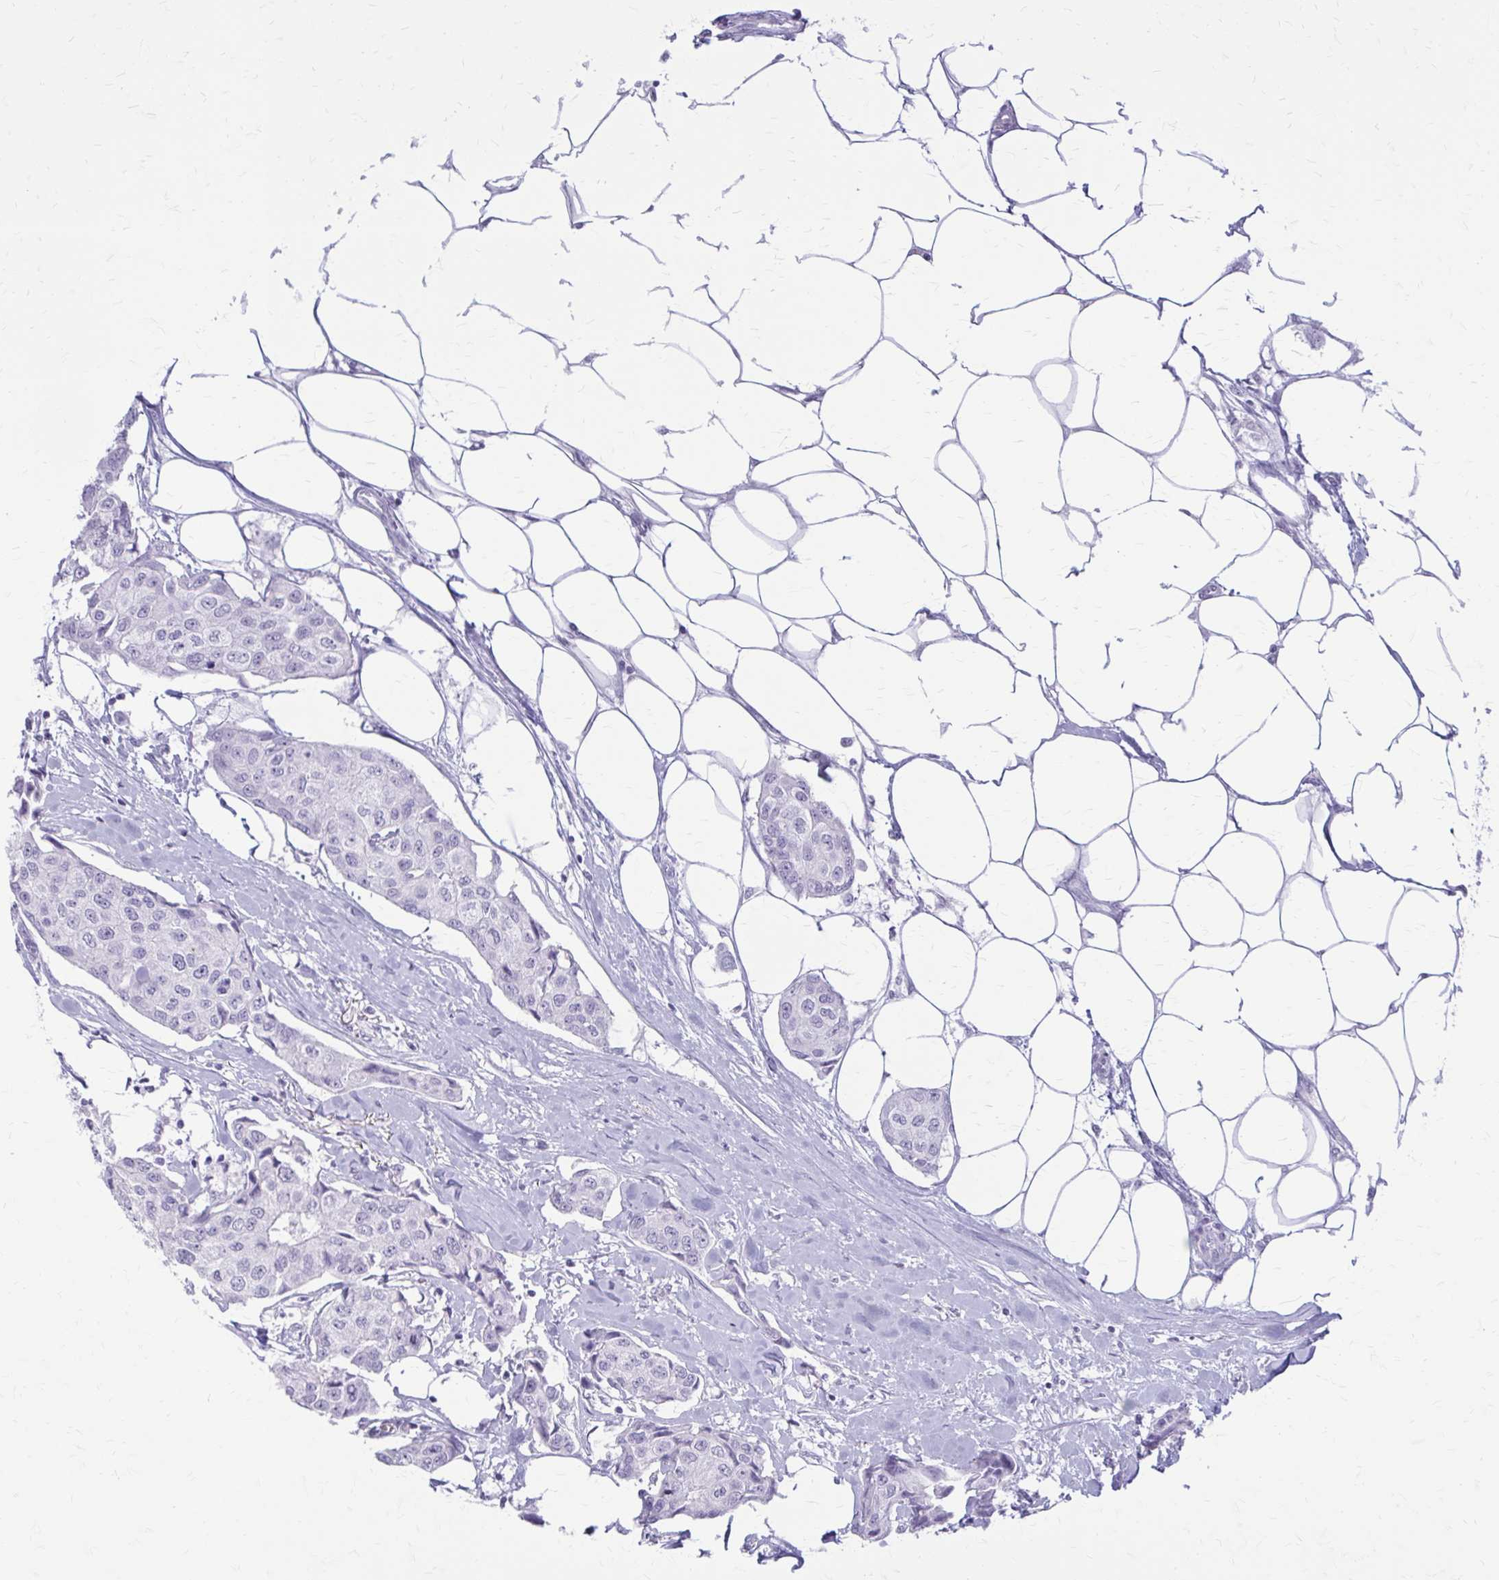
{"staining": {"intensity": "negative", "quantity": "none", "location": "none"}, "tissue": "breast cancer", "cell_type": "Tumor cells", "image_type": "cancer", "snomed": [{"axis": "morphology", "description": "Duct carcinoma"}, {"axis": "topography", "description": "Breast"}, {"axis": "topography", "description": "Lymph node"}], "caption": "Immunohistochemistry (IHC) histopathology image of human breast intraductal carcinoma stained for a protein (brown), which demonstrates no positivity in tumor cells.", "gene": "KRT5", "patient": {"sex": "female", "age": 80}}